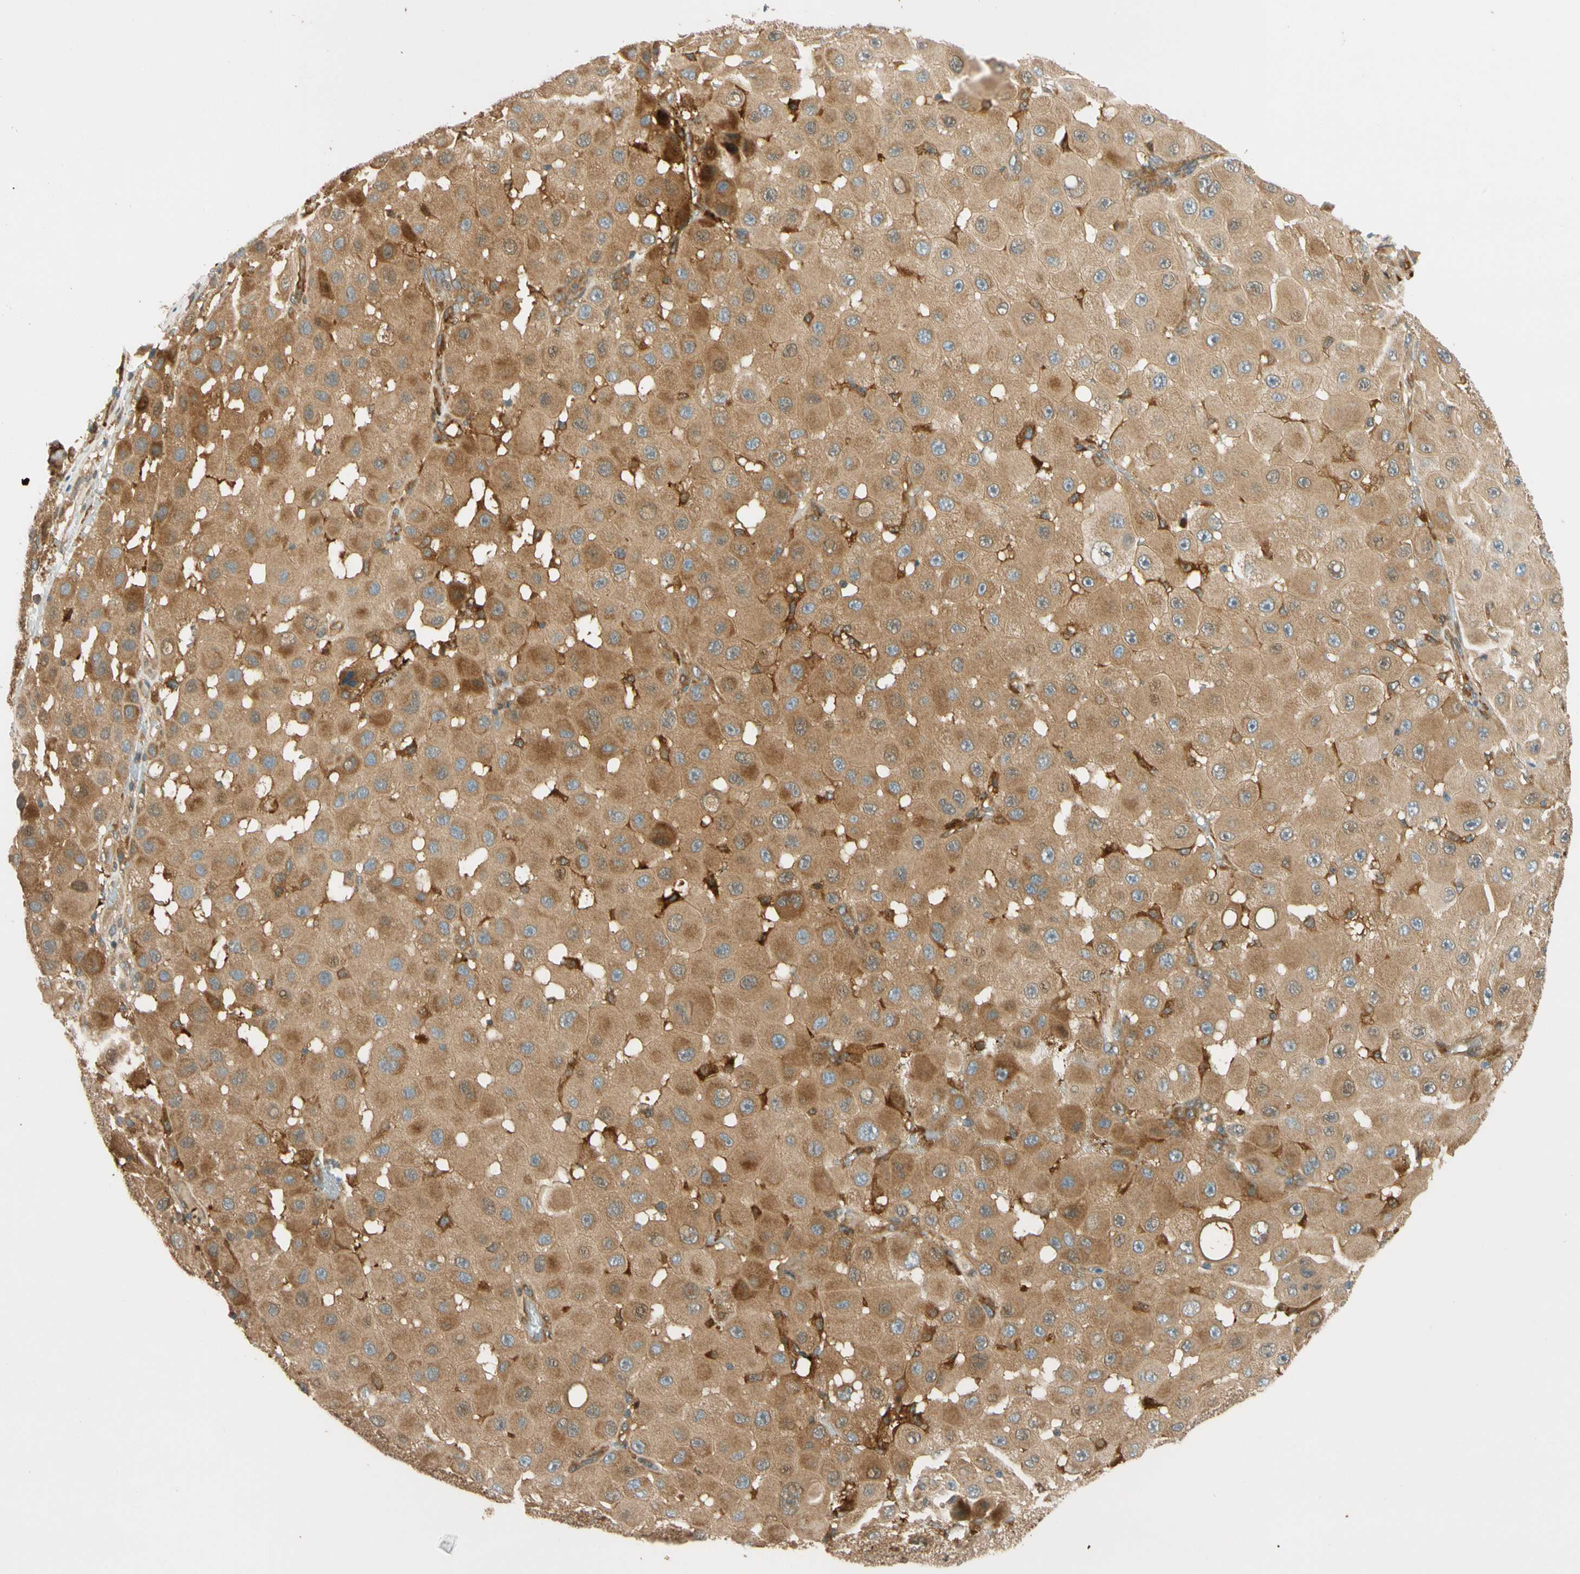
{"staining": {"intensity": "moderate", "quantity": ">75%", "location": "cytoplasmic/membranous"}, "tissue": "melanoma", "cell_type": "Tumor cells", "image_type": "cancer", "snomed": [{"axis": "morphology", "description": "Malignant melanoma, NOS"}, {"axis": "topography", "description": "Skin"}], "caption": "Protein staining displays moderate cytoplasmic/membranous expression in approximately >75% of tumor cells in melanoma. Ihc stains the protein of interest in brown and the nuclei are stained blue.", "gene": "PARP14", "patient": {"sex": "female", "age": 81}}